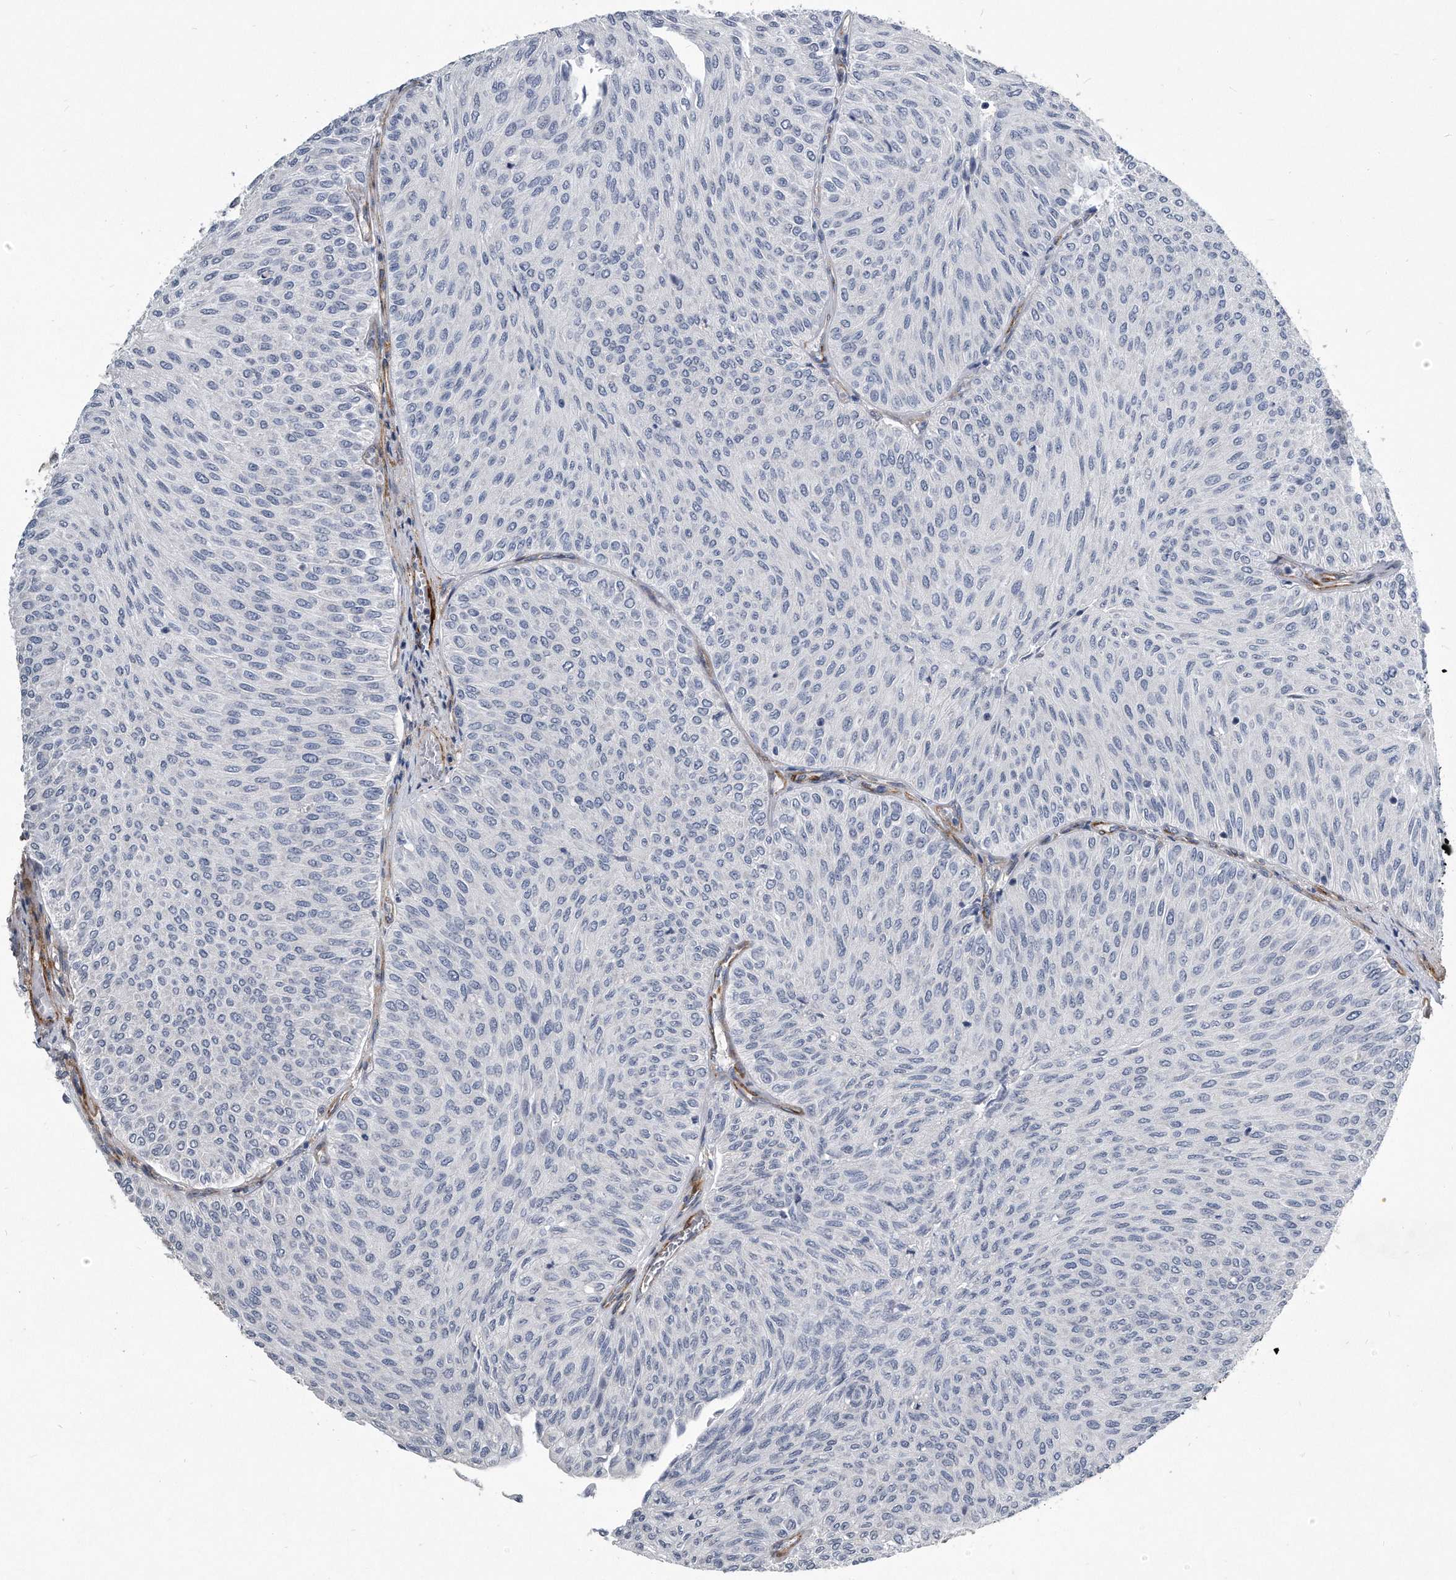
{"staining": {"intensity": "negative", "quantity": "none", "location": "none"}, "tissue": "urothelial cancer", "cell_type": "Tumor cells", "image_type": "cancer", "snomed": [{"axis": "morphology", "description": "Urothelial carcinoma, Low grade"}, {"axis": "topography", "description": "Urinary bladder"}], "caption": "Tumor cells are negative for brown protein staining in low-grade urothelial carcinoma.", "gene": "EIF2B4", "patient": {"sex": "male", "age": 78}}